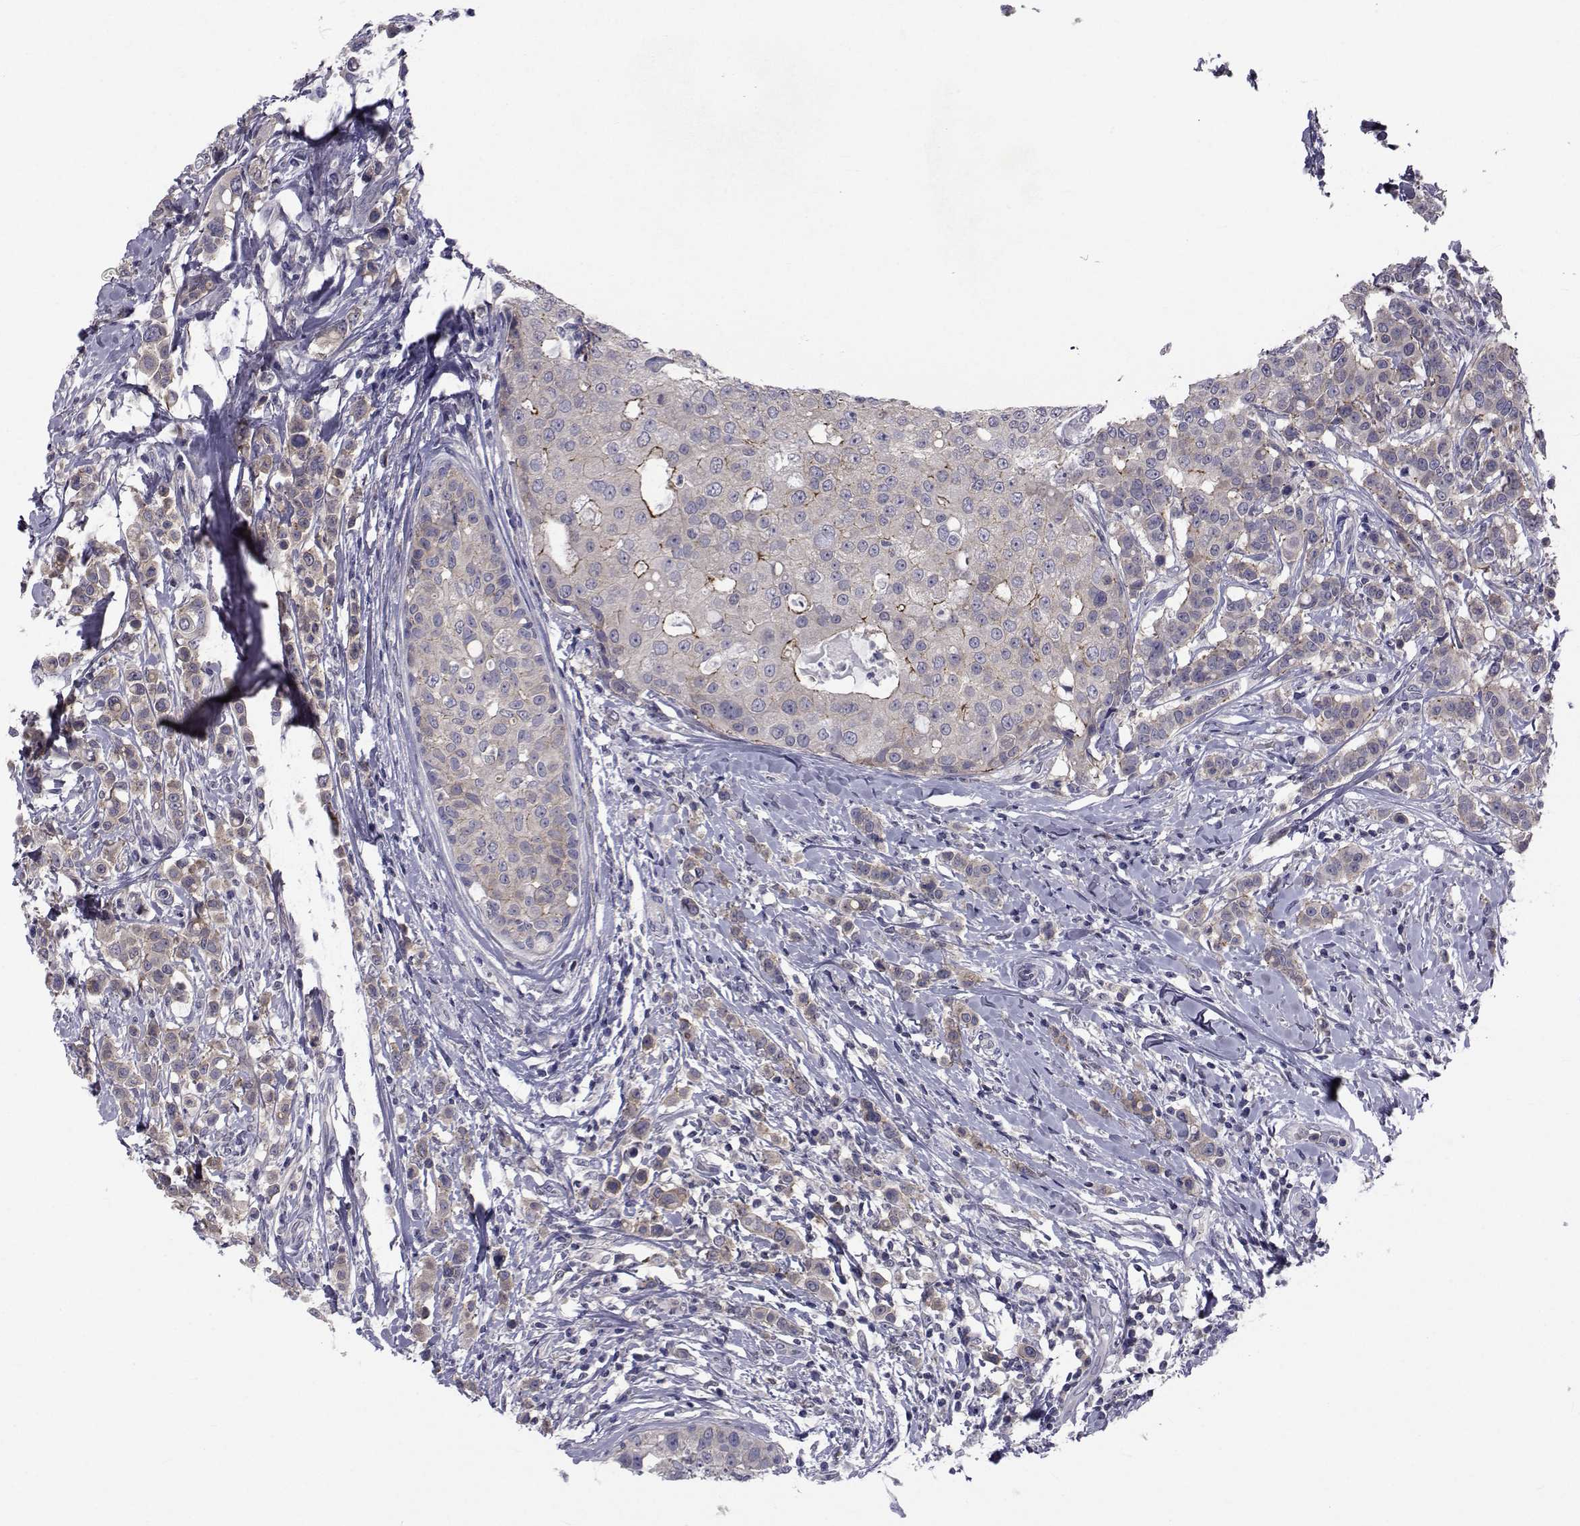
{"staining": {"intensity": "strong", "quantity": "<25%", "location": "cytoplasmic/membranous"}, "tissue": "breast cancer", "cell_type": "Tumor cells", "image_type": "cancer", "snomed": [{"axis": "morphology", "description": "Duct carcinoma"}, {"axis": "topography", "description": "Breast"}], "caption": "This is an image of immunohistochemistry (IHC) staining of intraductal carcinoma (breast), which shows strong staining in the cytoplasmic/membranous of tumor cells.", "gene": "SLC30A10", "patient": {"sex": "female", "age": 27}}